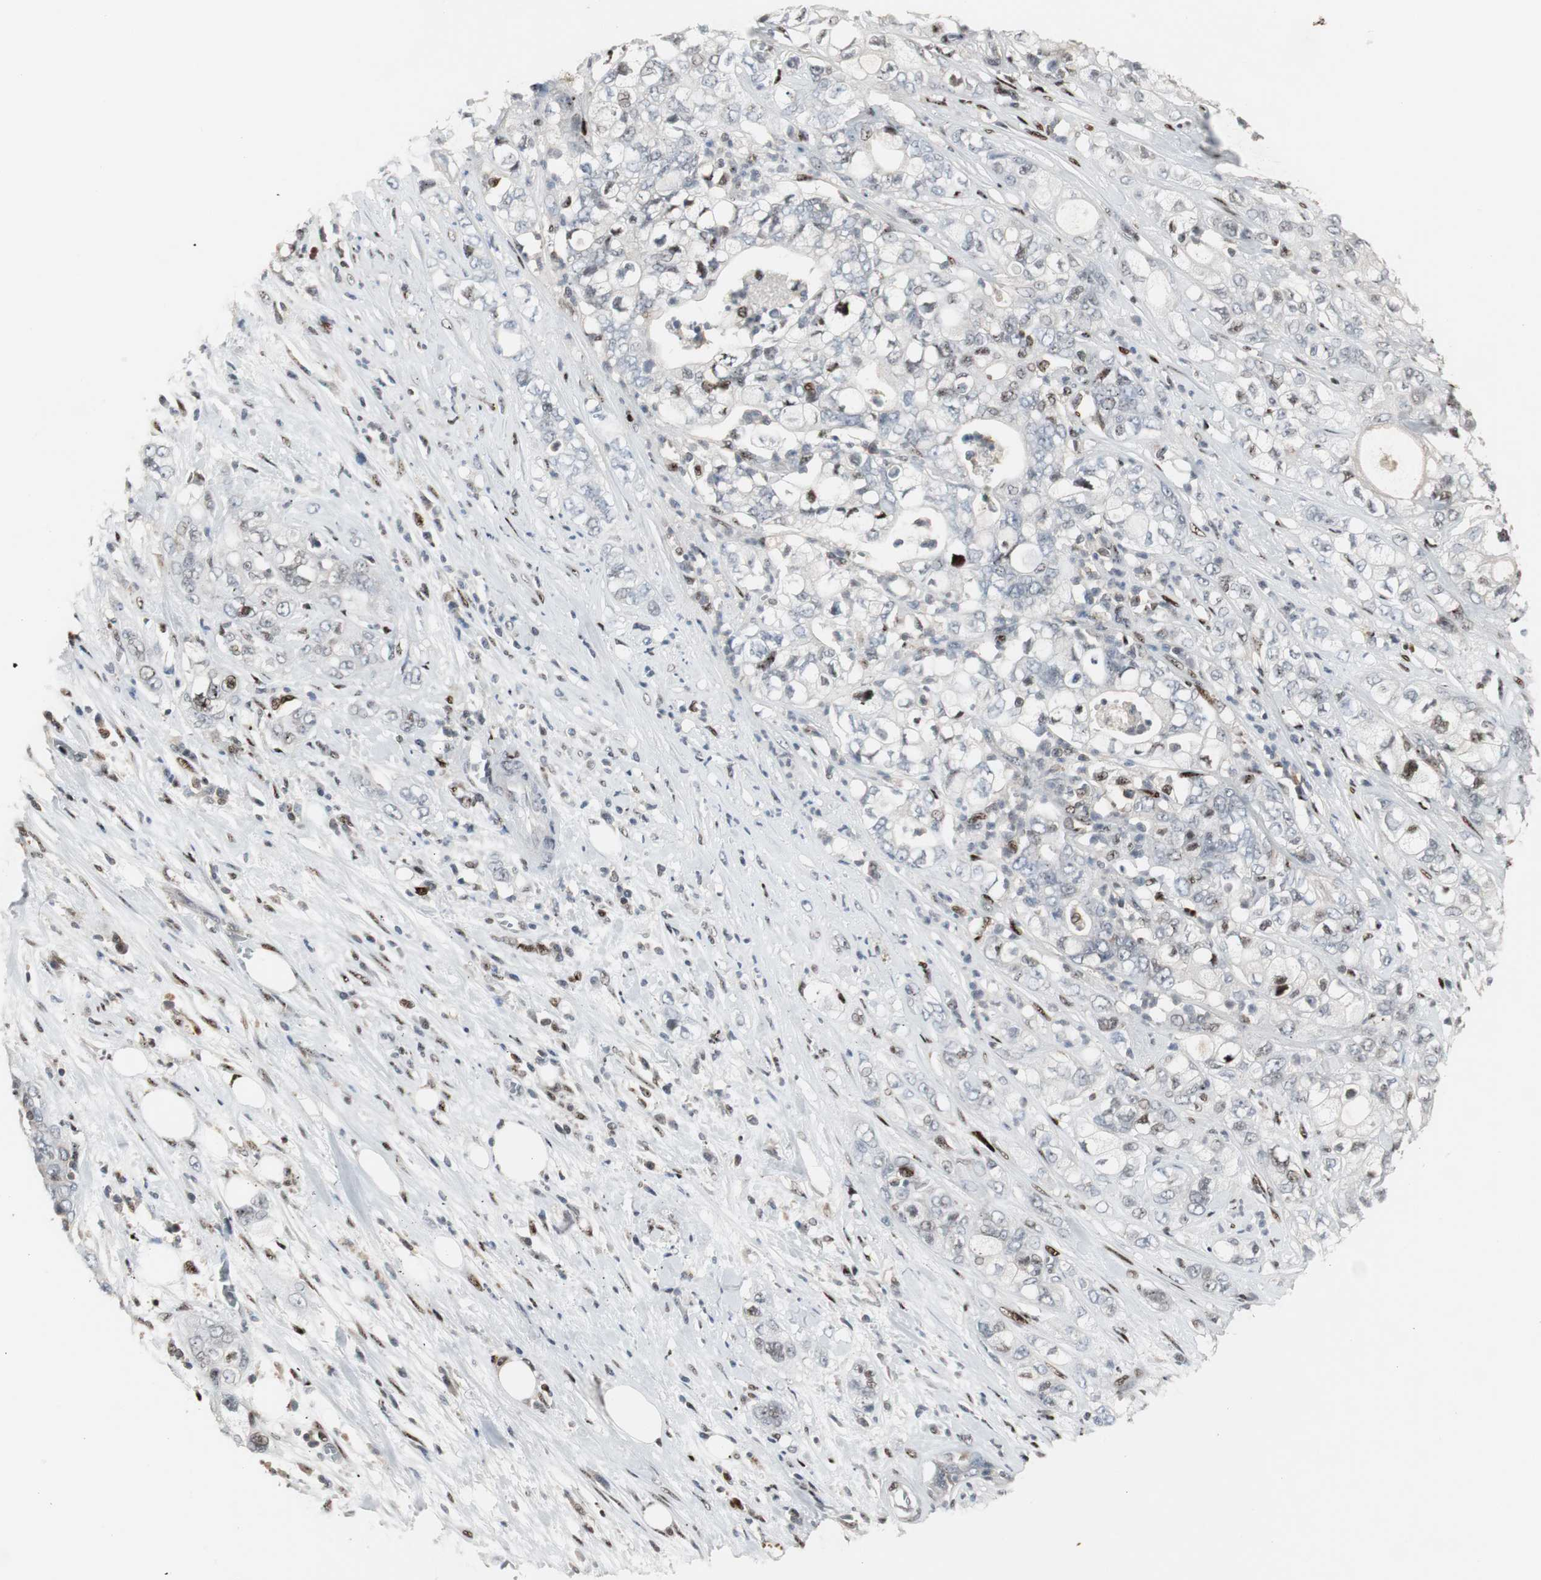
{"staining": {"intensity": "weak", "quantity": "<25%", "location": "nuclear"}, "tissue": "pancreatic cancer", "cell_type": "Tumor cells", "image_type": "cancer", "snomed": [{"axis": "morphology", "description": "Adenocarcinoma, NOS"}, {"axis": "topography", "description": "Pancreas"}], "caption": "Immunohistochemistry histopathology image of neoplastic tissue: pancreatic adenocarcinoma stained with DAB (3,3'-diaminobenzidine) displays no significant protein expression in tumor cells.", "gene": "GRK2", "patient": {"sex": "male", "age": 70}}